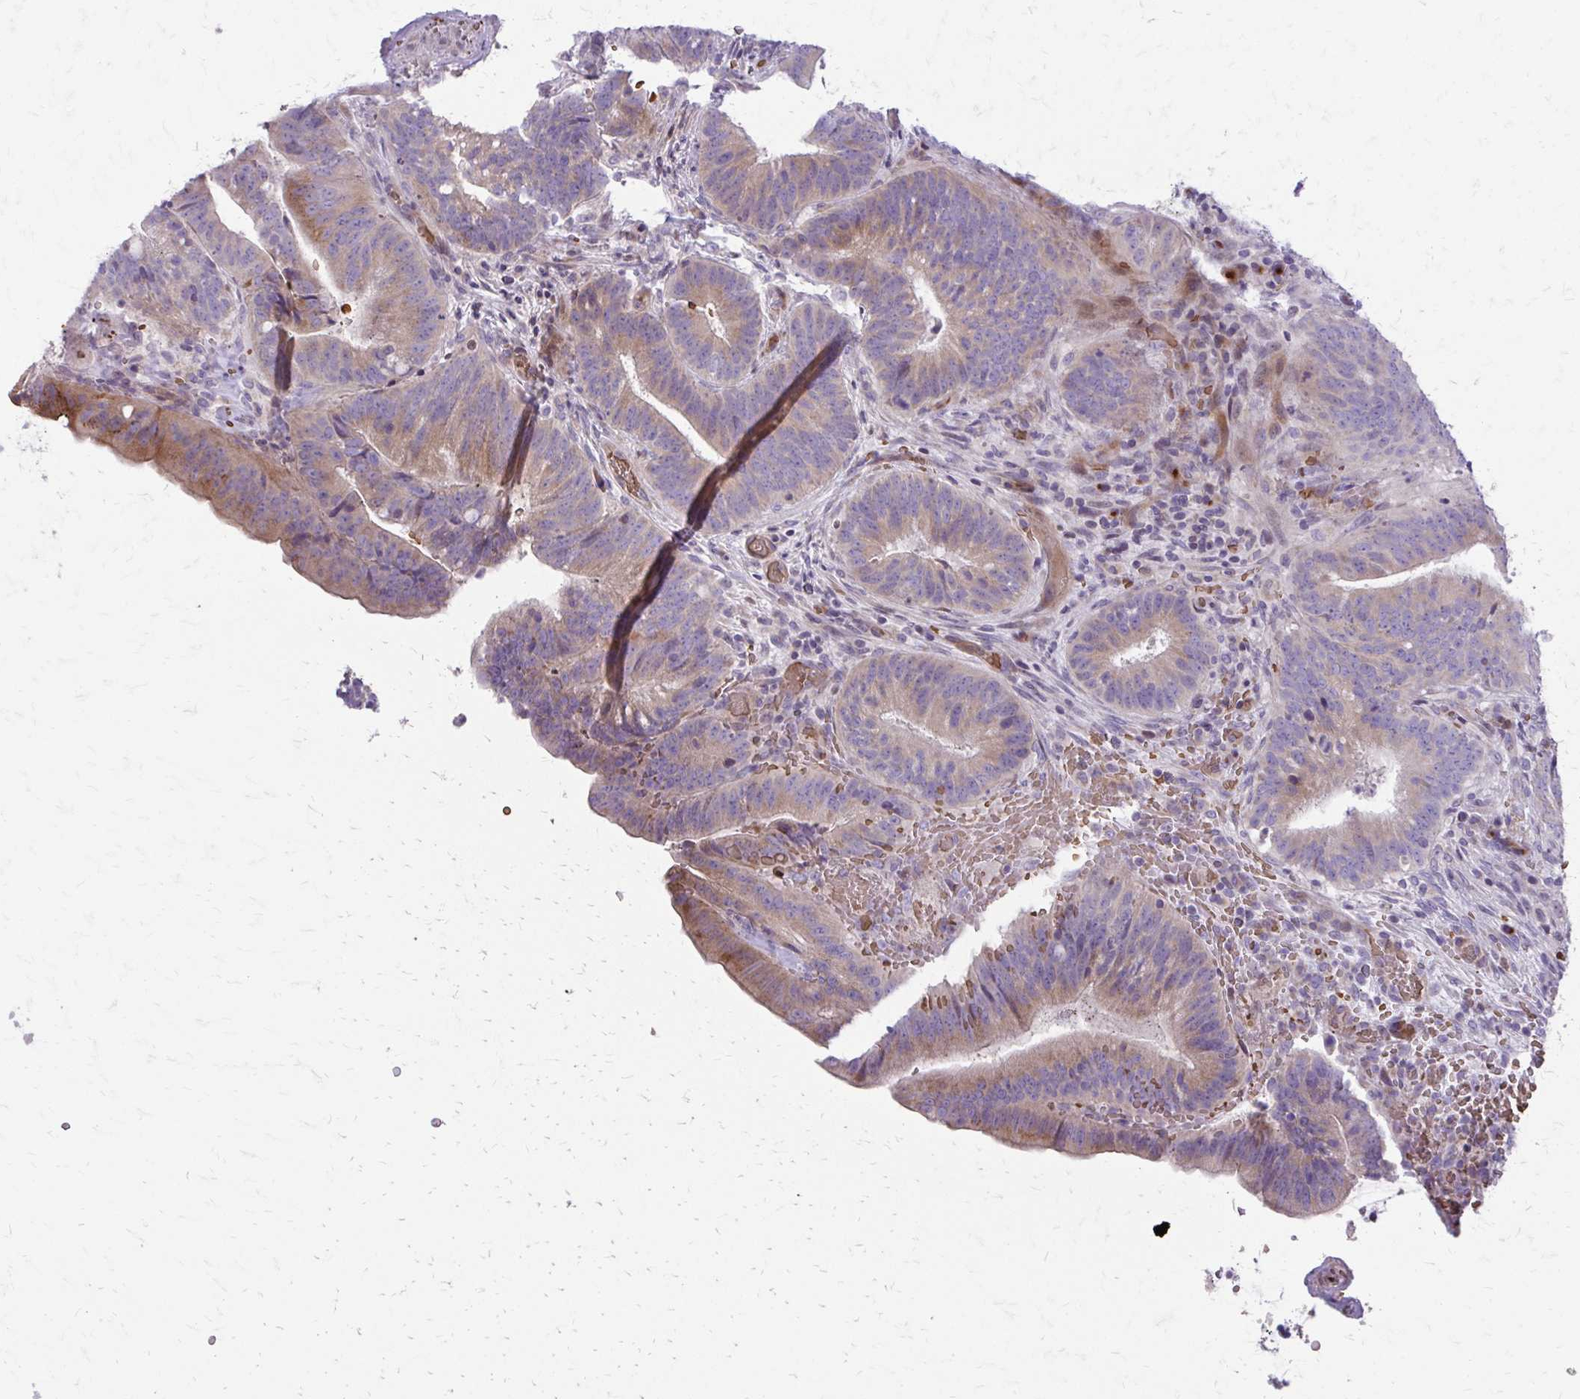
{"staining": {"intensity": "weak", "quantity": ">75%", "location": "cytoplasmic/membranous"}, "tissue": "colorectal cancer", "cell_type": "Tumor cells", "image_type": "cancer", "snomed": [{"axis": "morphology", "description": "Adenocarcinoma, NOS"}, {"axis": "topography", "description": "Colon"}], "caption": "Immunohistochemical staining of human colorectal cancer shows weak cytoplasmic/membranous protein expression in approximately >75% of tumor cells.", "gene": "FUNDC2", "patient": {"sex": "female", "age": 43}}